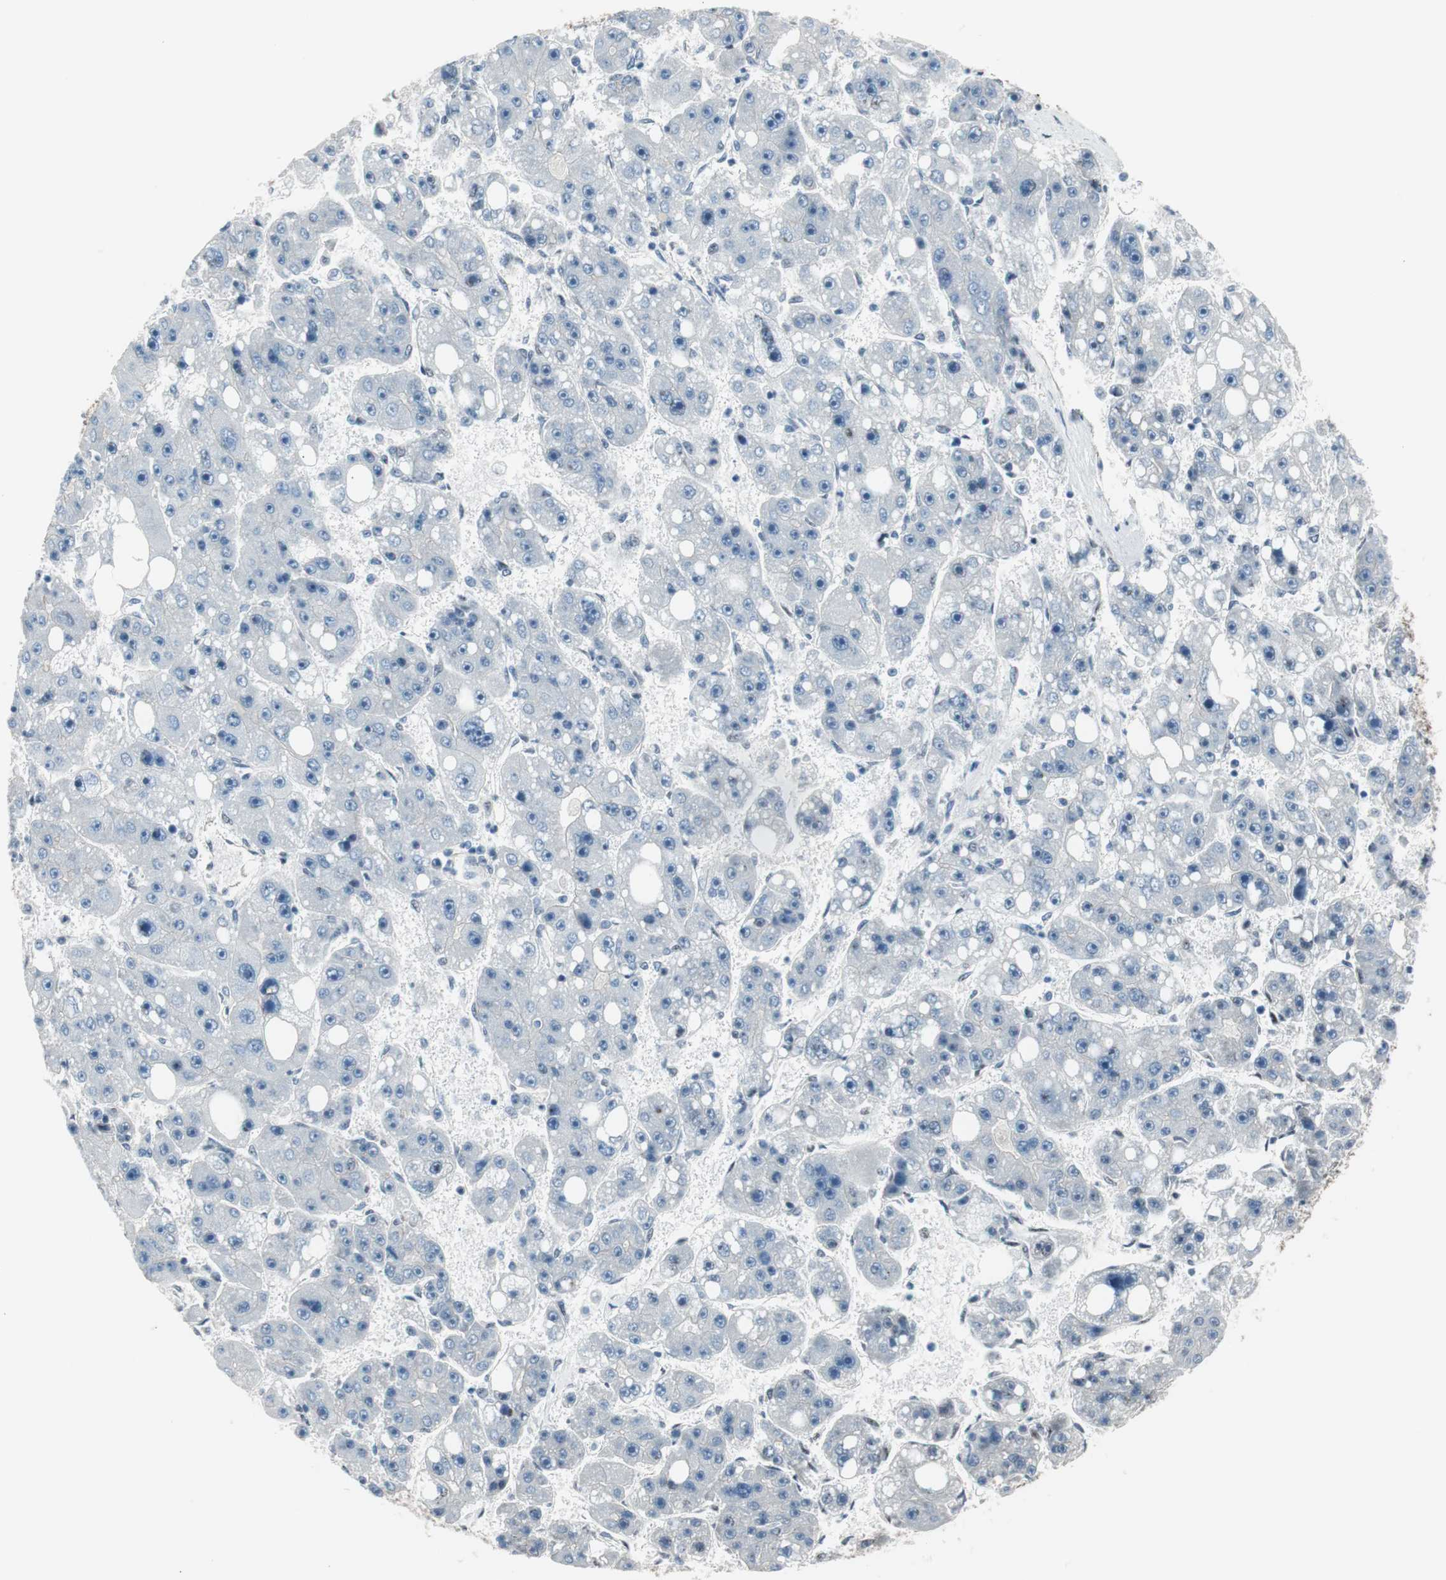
{"staining": {"intensity": "negative", "quantity": "none", "location": "none"}, "tissue": "liver cancer", "cell_type": "Tumor cells", "image_type": "cancer", "snomed": [{"axis": "morphology", "description": "Carcinoma, Hepatocellular, NOS"}, {"axis": "topography", "description": "Liver"}], "caption": "The immunohistochemistry histopathology image has no significant staining in tumor cells of liver hepatocellular carcinoma tissue.", "gene": "PML", "patient": {"sex": "female", "age": 61}}